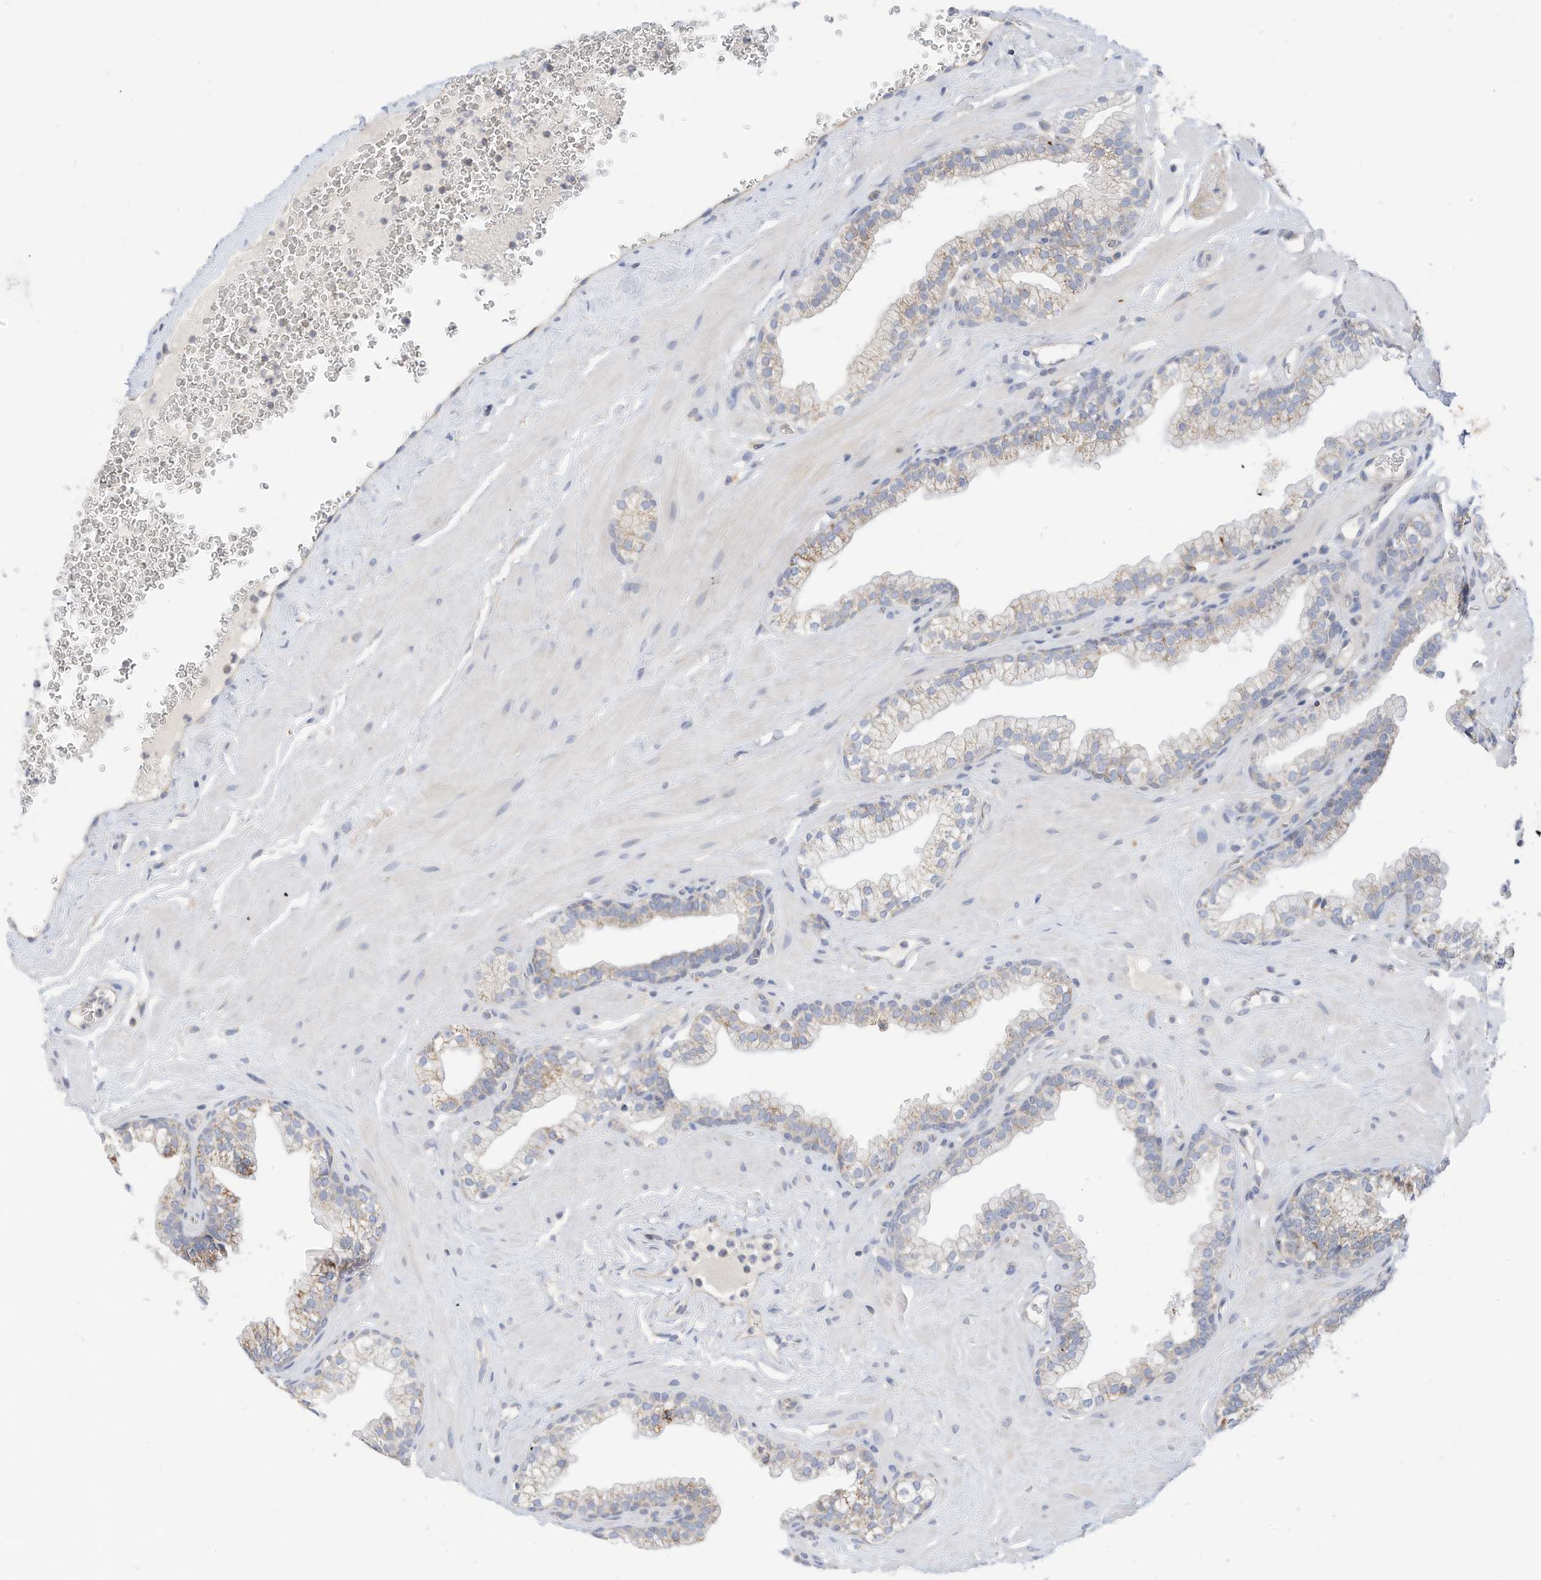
{"staining": {"intensity": "weak", "quantity": "25%-75%", "location": "cytoplasmic/membranous"}, "tissue": "prostate", "cell_type": "Glandular cells", "image_type": "normal", "snomed": [{"axis": "morphology", "description": "Normal tissue, NOS"}, {"axis": "morphology", "description": "Urothelial carcinoma, Low grade"}, {"axis": "topography", "description": "Urinary bladder"}, {"axis": "topography", "description": "Prostate"}], "caption": "Brown immunohistochemical staining in normal human prostate displays weak cytoplasmic/membranous staining in about 25%-75% of glandular cells.", "gene": "RHOH", "patient": {"sex": "male", "age": 60}}